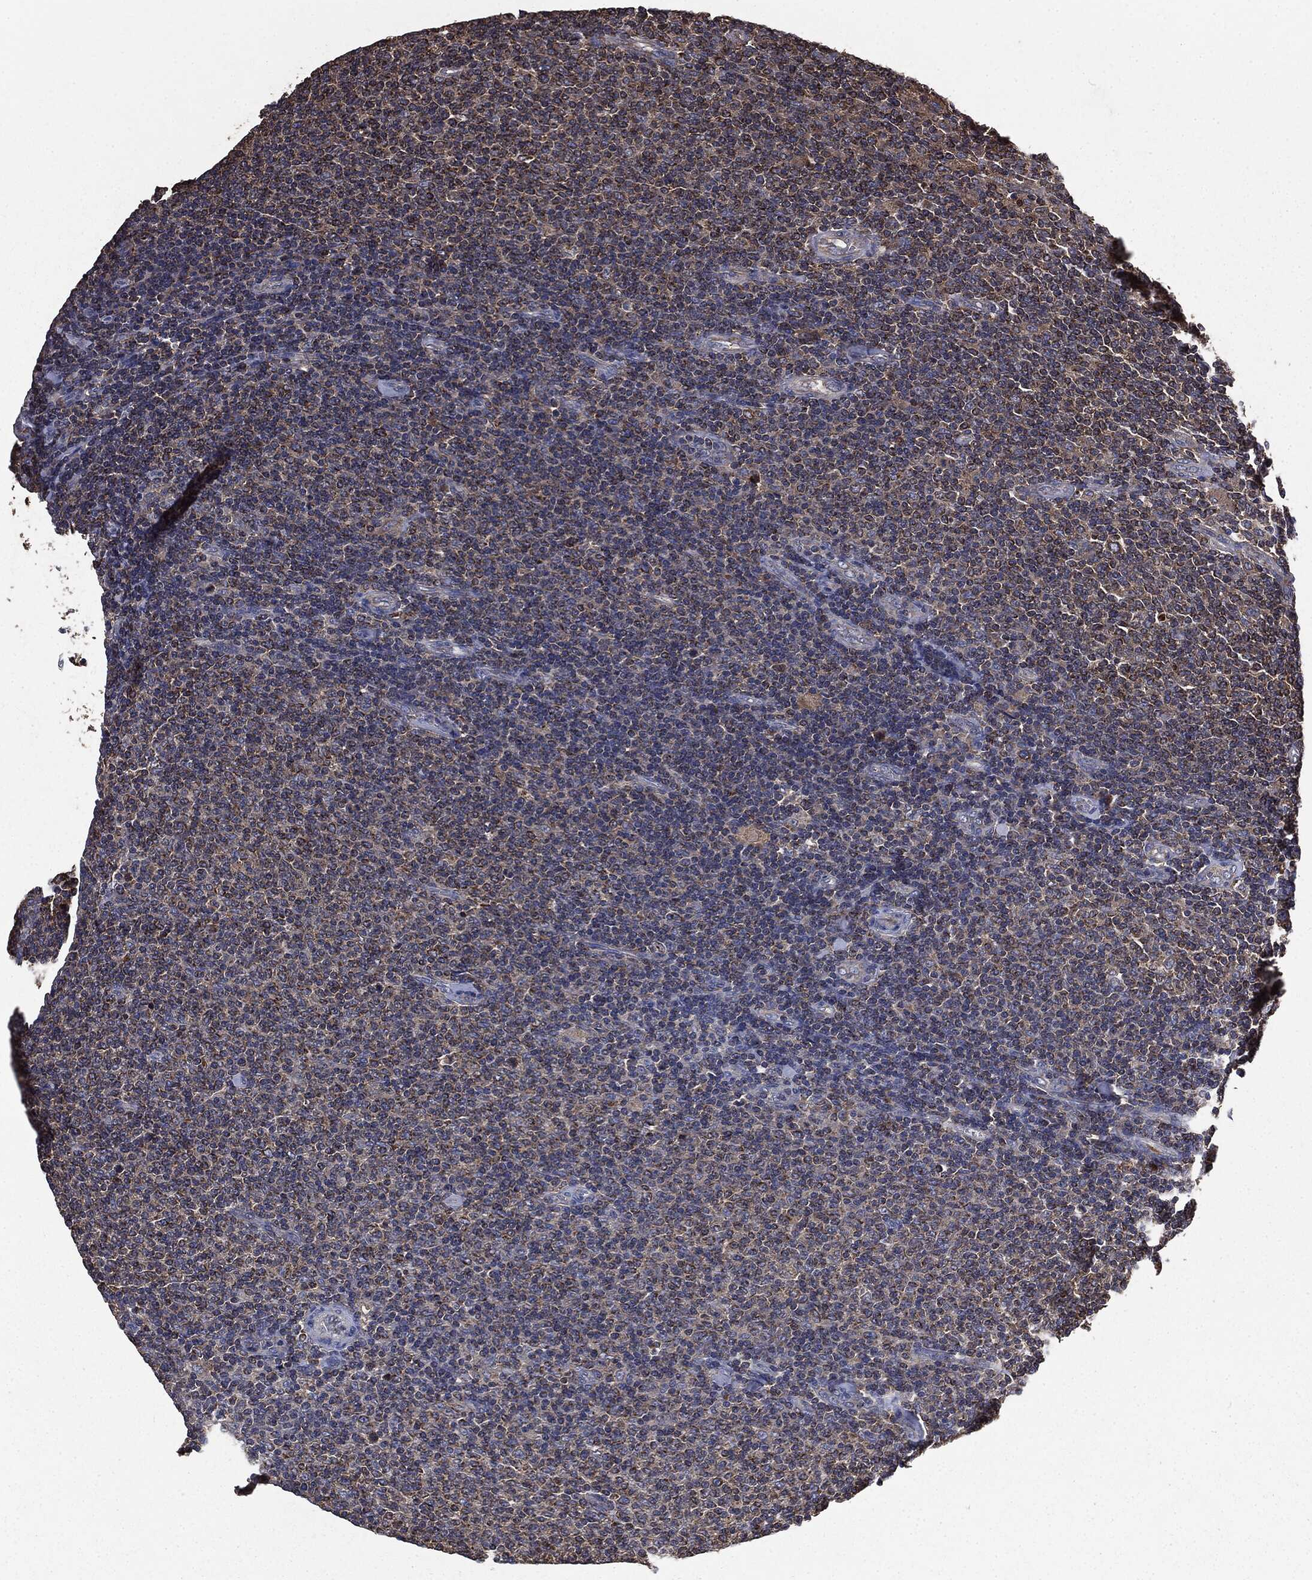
{"staining": {"intensity": "moderate", "quantity": "25%-75%", "location": "cytoplasmic/membranous"}, "tissue": "lymphoma", "cell_type": "Tumor cells", "image_type": "cancer", "snomed": [{"axis": "morphology", "description": "Malignant lymphoma, non-Hodgkin's type, Low grade"}, {"axis": "topography", "description": "Lymph node"}], "caption": "There is medium levels of moderate cytoplasmic/membranous expression in tumor cells of lymphoma, as demonstrated by immunohistochemical staining (brown color).", "gene": "MAPK6", "patient": {"sex": "male", "age": 52}}